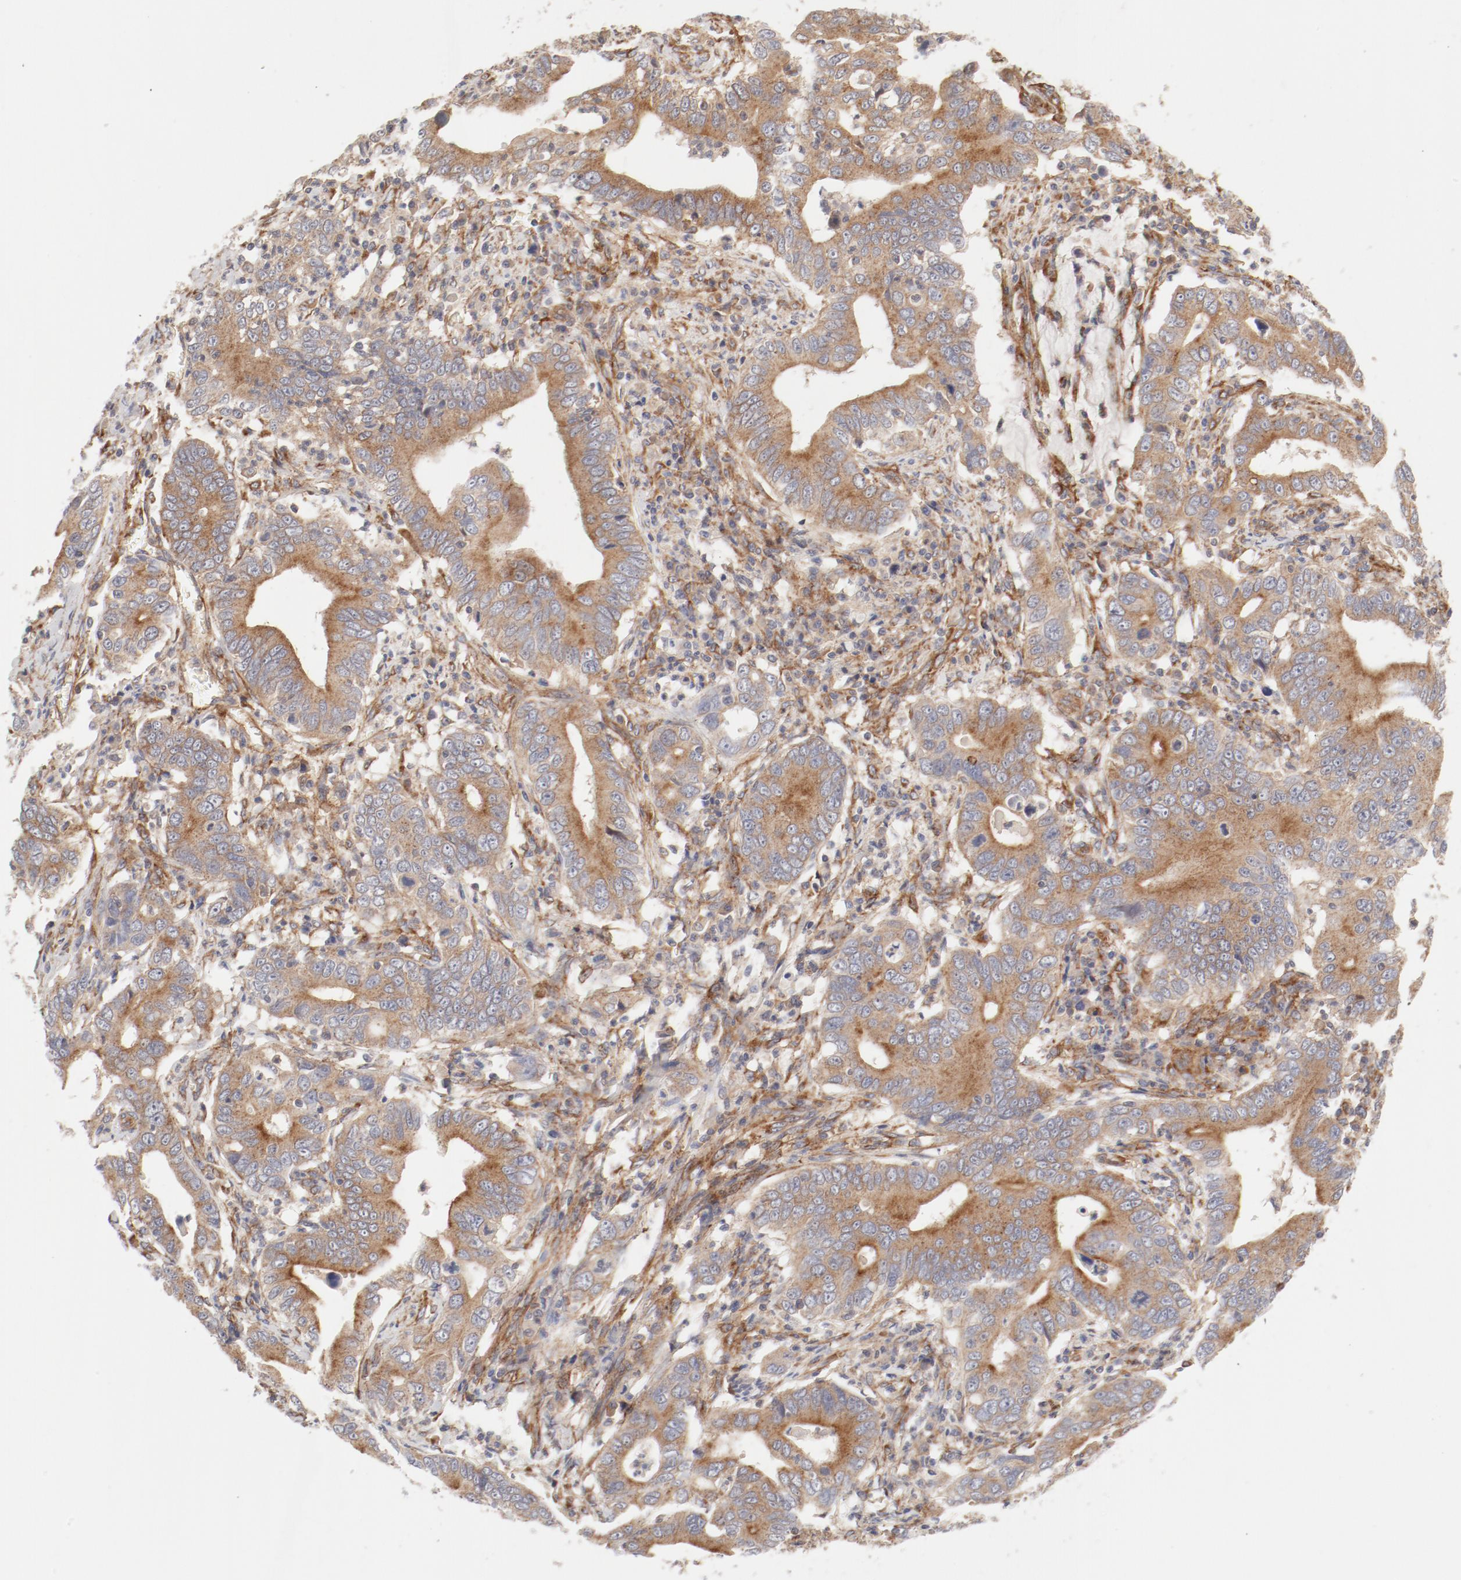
{"staining": {"intensity": "moderate", "quantity": ">75%", "location": "cytoplasmic/membranous"}, "tissue": "stomach cancer", "cell_type": "Tumor cells", "image_type": "cancer", "snomed": [{"axis": "morphology", "description": "Adenocarcinoma, NOS"}, {"axis": "topography", "description": "Stomach, upper"}], "caption": "DAB immunohistochemical staining of human adenocarcinoma (stomach) reveals moderate cytoplasmic/membranous protein staining in about >75% of tumor cells.", "gene": "AP2A1", "patient": {"sex": "male", "age": 63}}